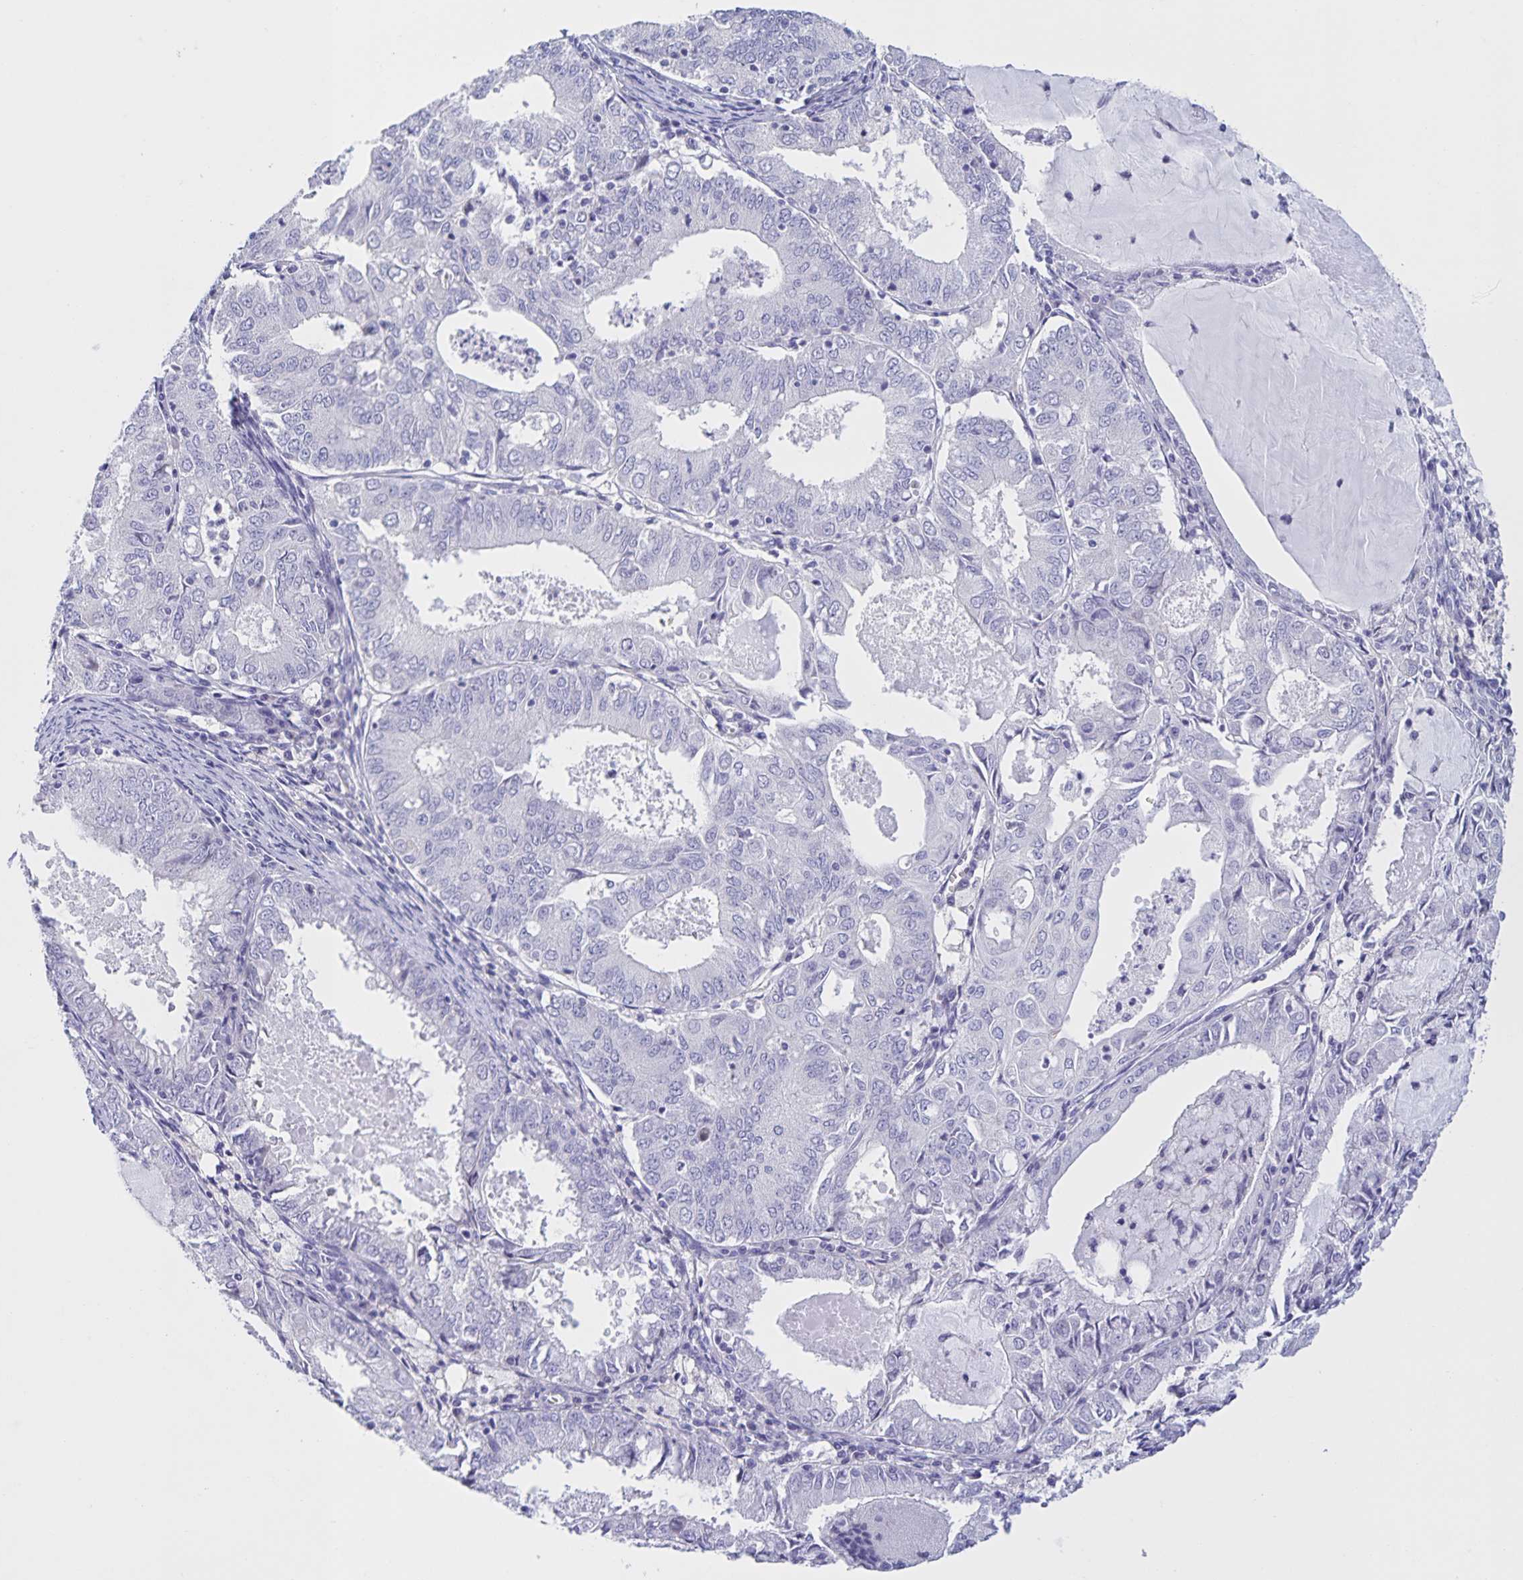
{"staining": {"intensity": "negative", "quantity": "none", "location": "none"}, "tissue": "endometrial cancer", "cell_type": "Tumor cells", "image_type": "cancer", "snomed": [{"axis": "morphology", "description": "Adenocarcinoma, NOS"}, {"axis": "topography", "description": "Endometrium"}], "caption": "Adenocarcinoma (endometrial) was stained to show a protein in brown. There is no significant staining in tumor cells.", "gene": "DMGDH", "patient": {"sex": "female", "age": 57}}